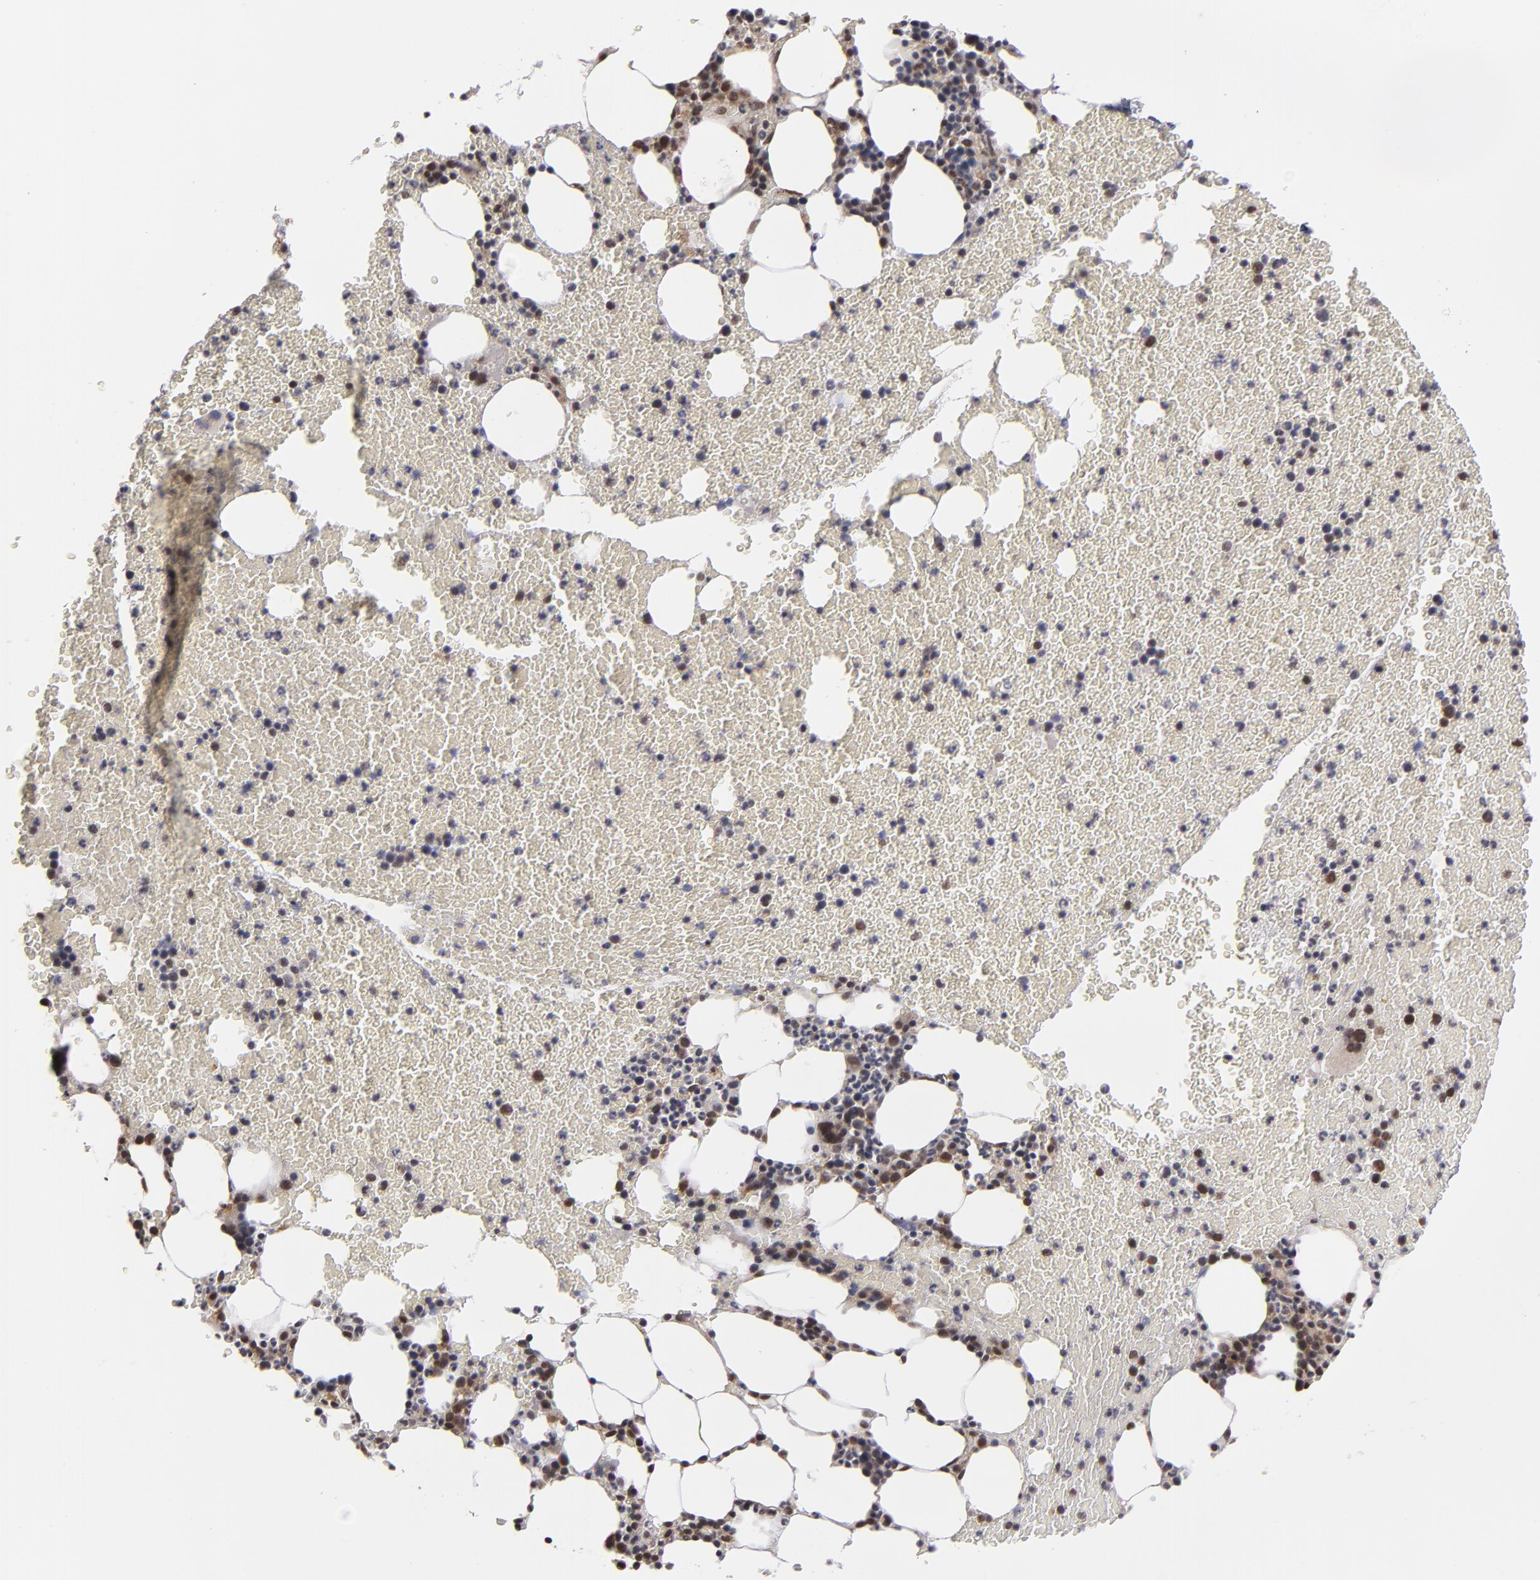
{"staining": {"intensity": "weak", "quantity": "25%-75%", "location": "nuclear"}, "tissue": "bone marrow", "cell_type": "Hematopoietic cells", "image_type": "normal", "snomed": [{"axis": "morphology", "description": "Normal tissue, NOS"}, {"axis": "topography", "description": "Bone marrow"}], "caption": "Brown immunohistochemical staining in unremarkable bone marrow reveals weak nuclear expression in approximately 25%-75% of hematopoietic cells.", "gene": "ZNF75A", "patient": {"sex": "female", "age": 84}}